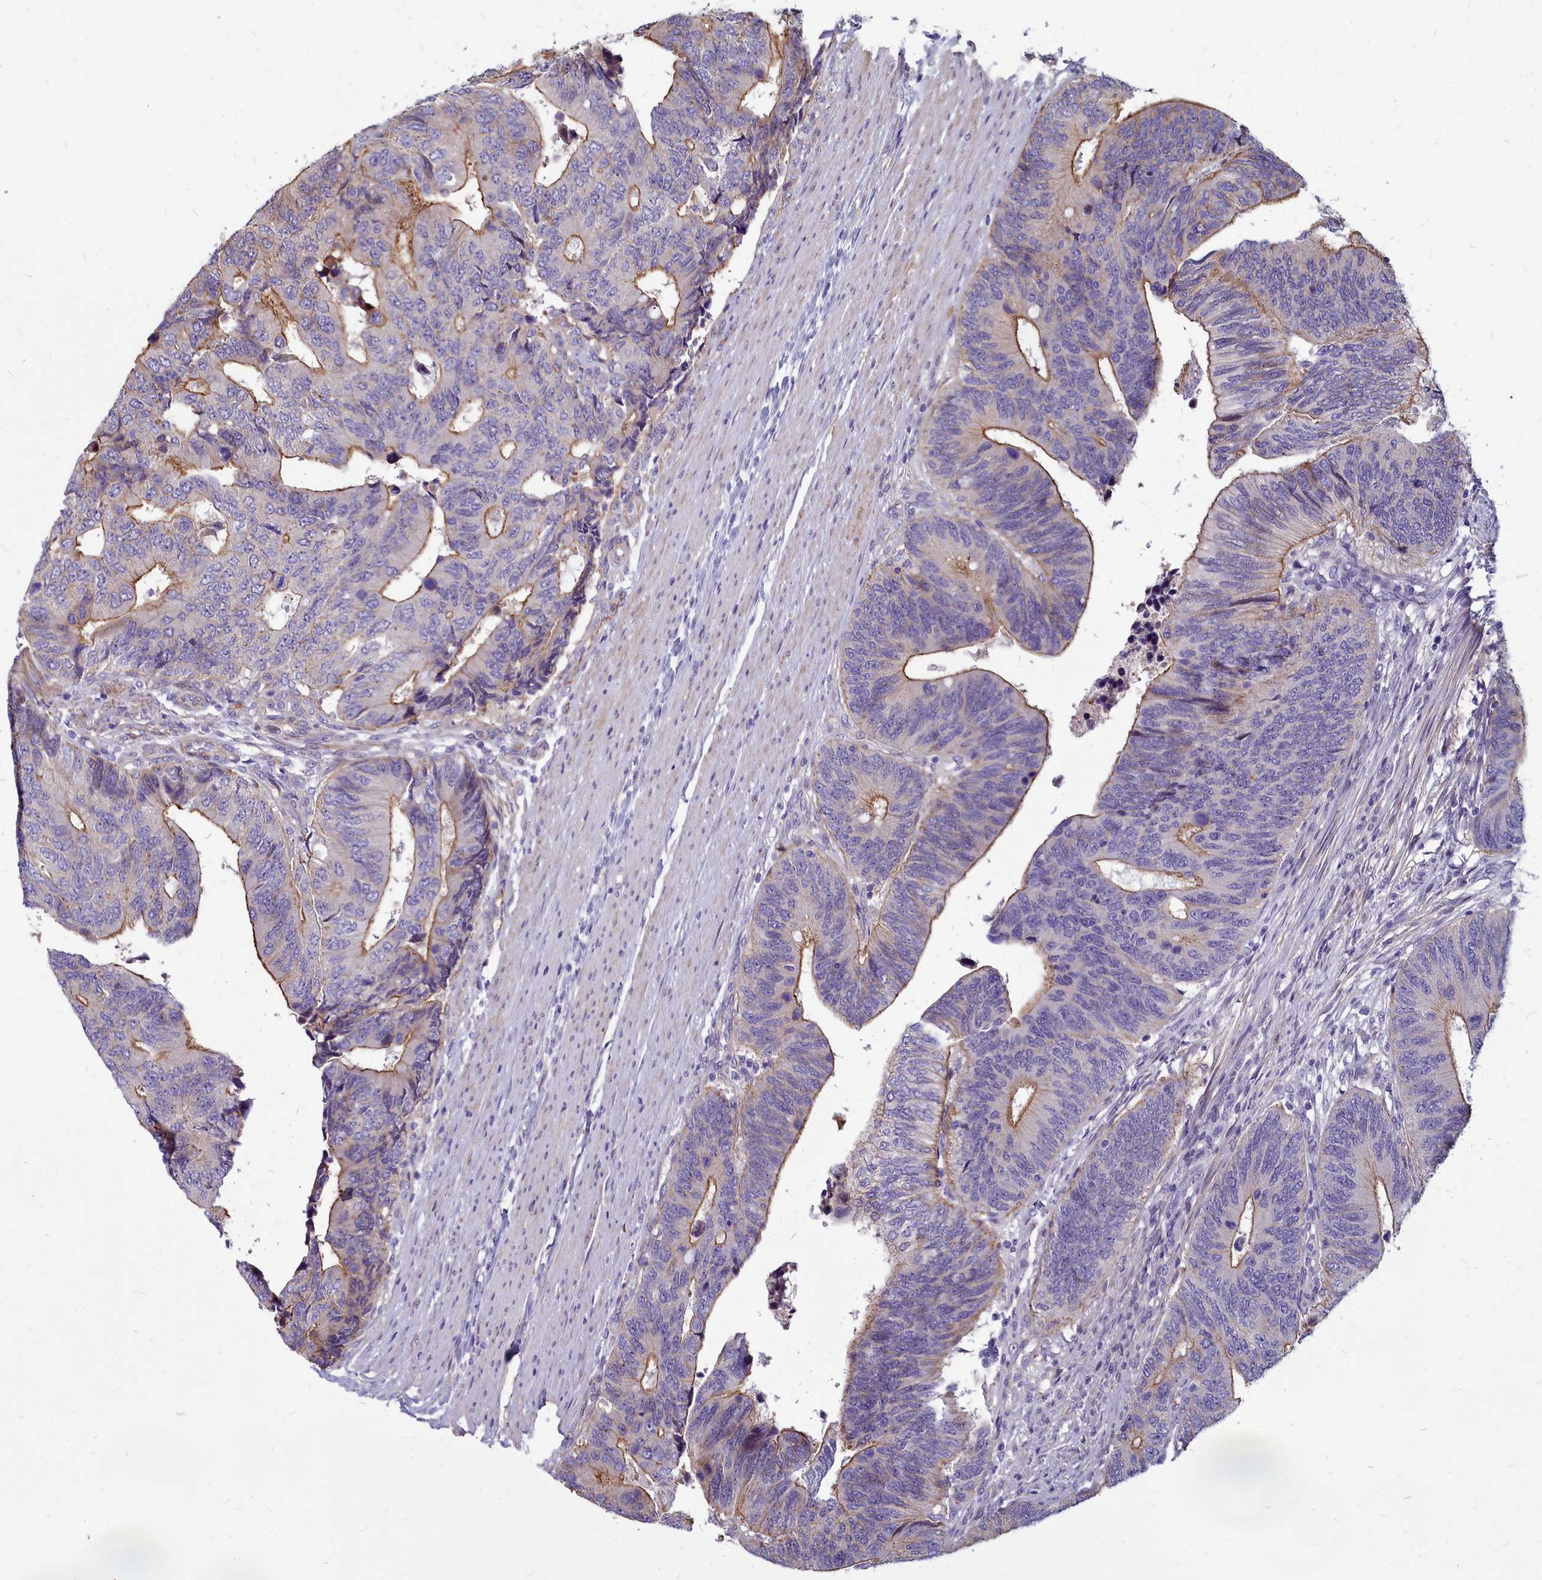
{"staining": {"intensity": "moderate", "quantity": ">75%", "location": "cytoplasmic/membranous"}, "tissue": "colorectal cancer", "cell_type": "Tumor cells", "image_type": "cancer", "snomed": [{"axis": "morphology", "description": "Adenocarcinoma, NOS"}, {"axis": "topography", "description": "Colon"}], "caption": "Adenocarcinoma (colorectal) was stained to show a protein in brown. There is medium levels of moderate cytoplasmic/membranous positivity in approximately >75% of tumor cells. Immunohistochemistry (ihc) stains the protein of interest in brown and the nuclei are stained blue.", "gene": "TTC5", "patient": {"sex": "male", "age": 87}}